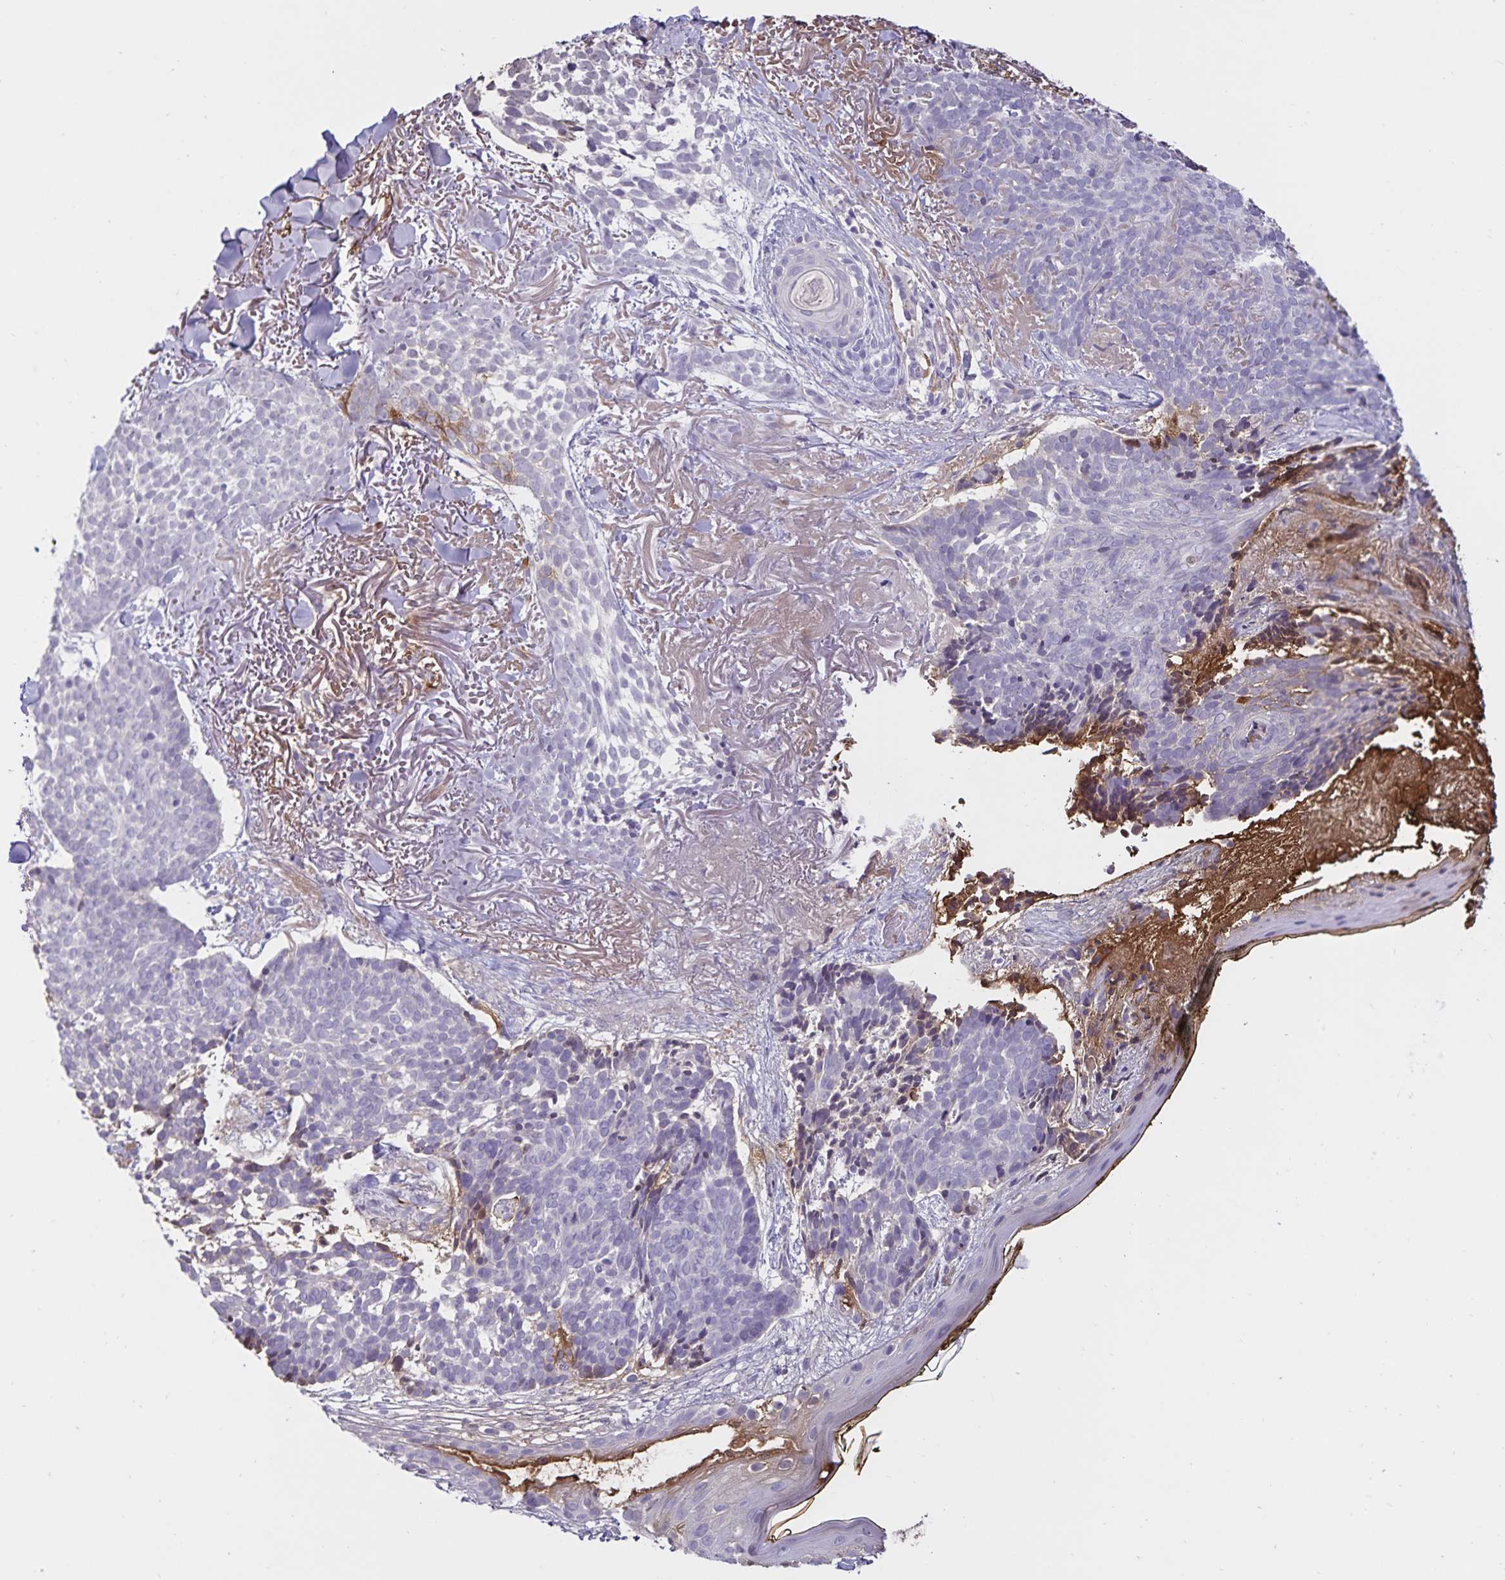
{"staining": {"intensity": "negative", "quantity": "none", "location": "none"}, "tissue": "skin cancer", "cell_type": "Tumor cells", "image_type": "cancer", "snomed": [{"axis": "morphology", "description": "Basal cell carcinoma"}, {"axis": "morphology", "description": "BCC, high aggressive"}, {"axis": "topography", "description": "Skin"}], "caption": "Skin cancer was stained to show a protein in brown. There is no significant positivity in tumor cells. Nuclei are stained in blue.", "gene": "FGG", "patient": {"sex": "female", "age": 86}}